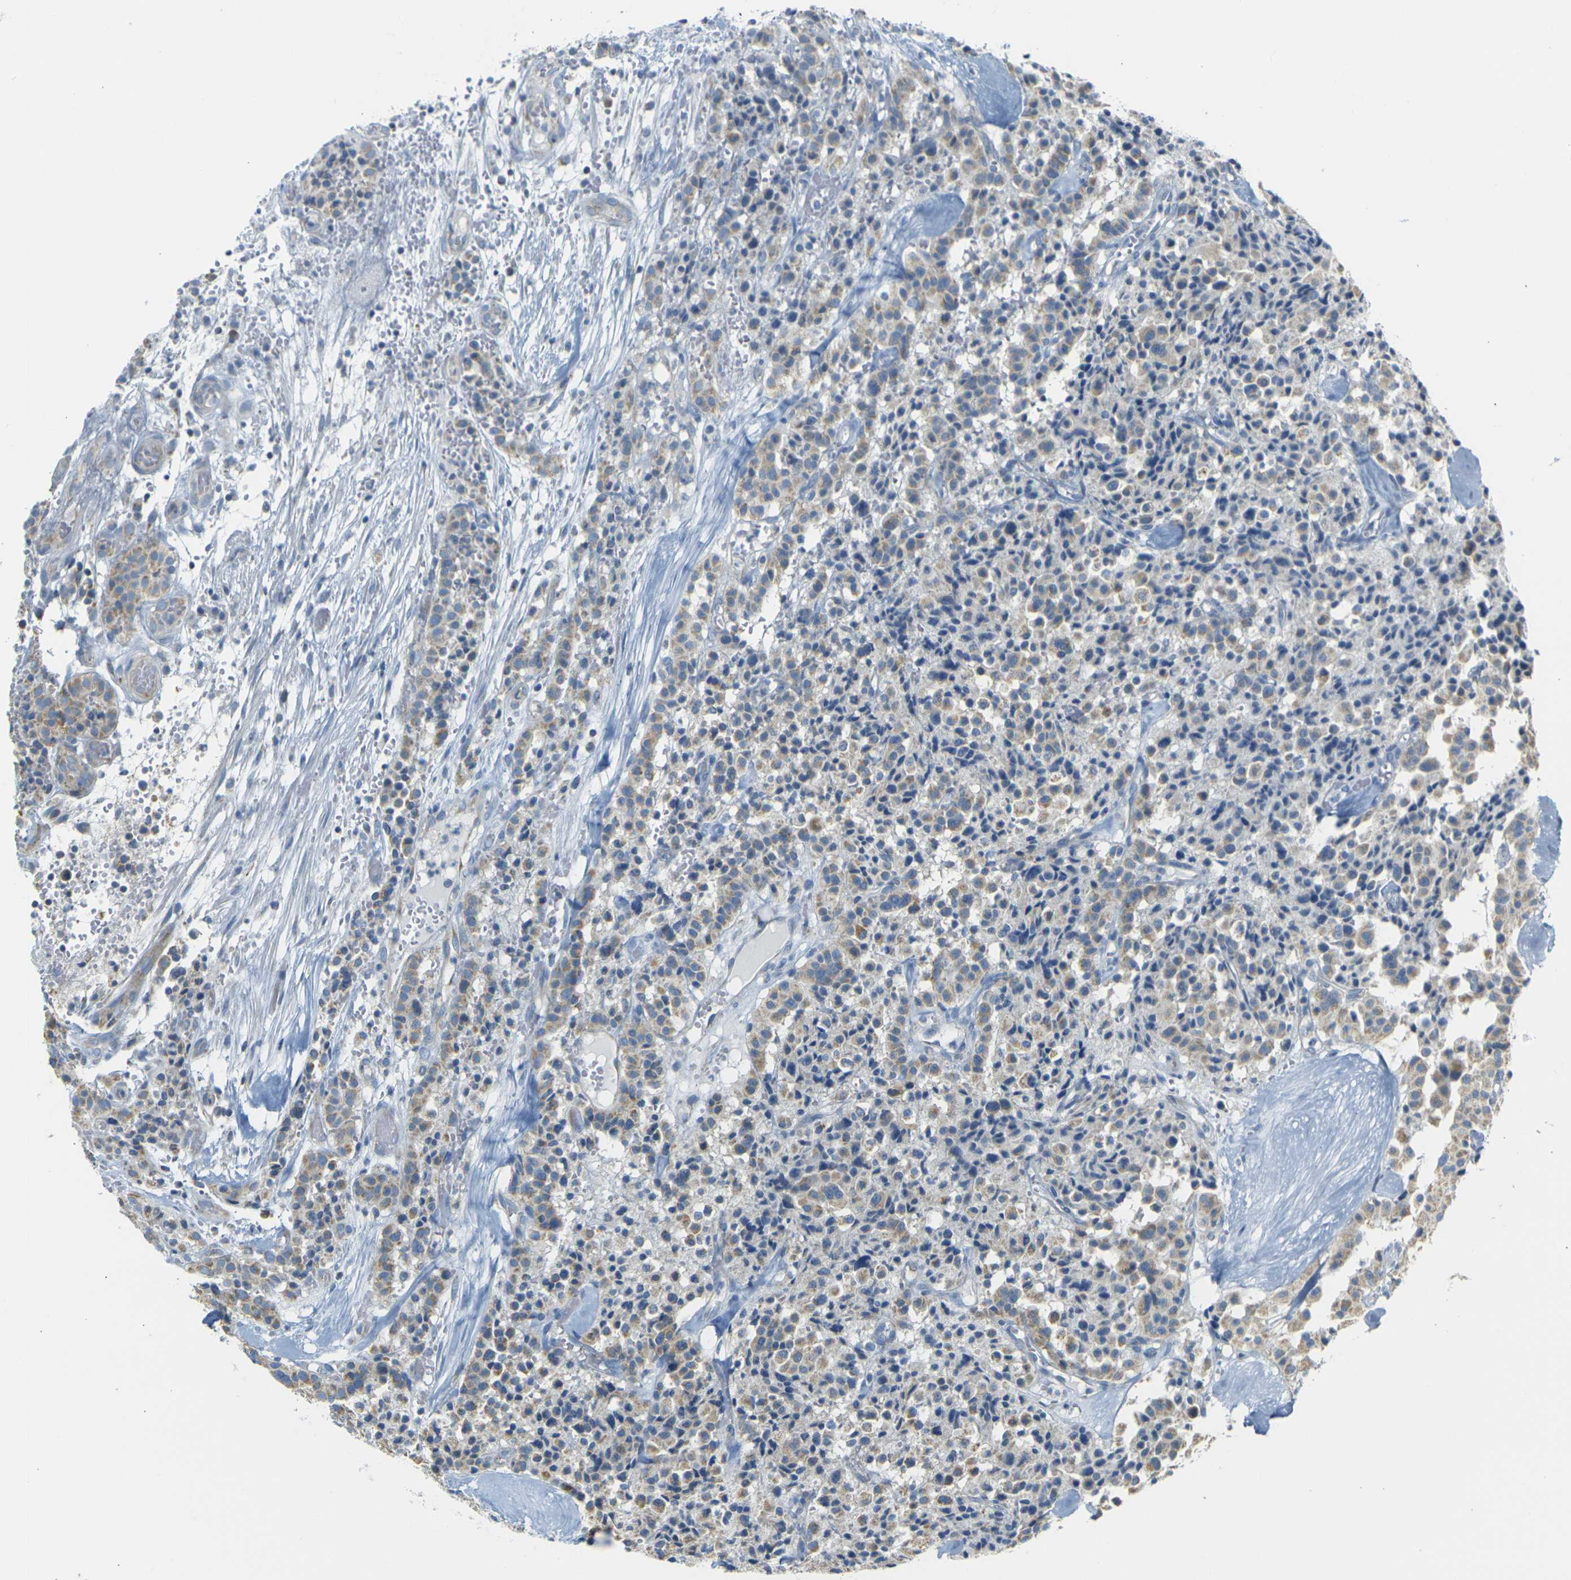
{"staining": {"intensity": "moderate", "quantity": "25%-75%", "location": "cytoplasmic/membranous"}, "tissue": "carcinoid", "cell_type": "Tumor cells", "image_type": "cancer", "snomed": [{"axis": "morphology", "description": "Carcinoid, malignant, NOS"}, {"axis": "topography", "description": "Lung"}], "caption": "Tumor cells exhibit moderate cytoplasmic/membranous expression in approximately 25%-75% of cells in malignant carcinoid.", "gene": "PARD6B", "patient": {"sex": "male", "age": 30}}